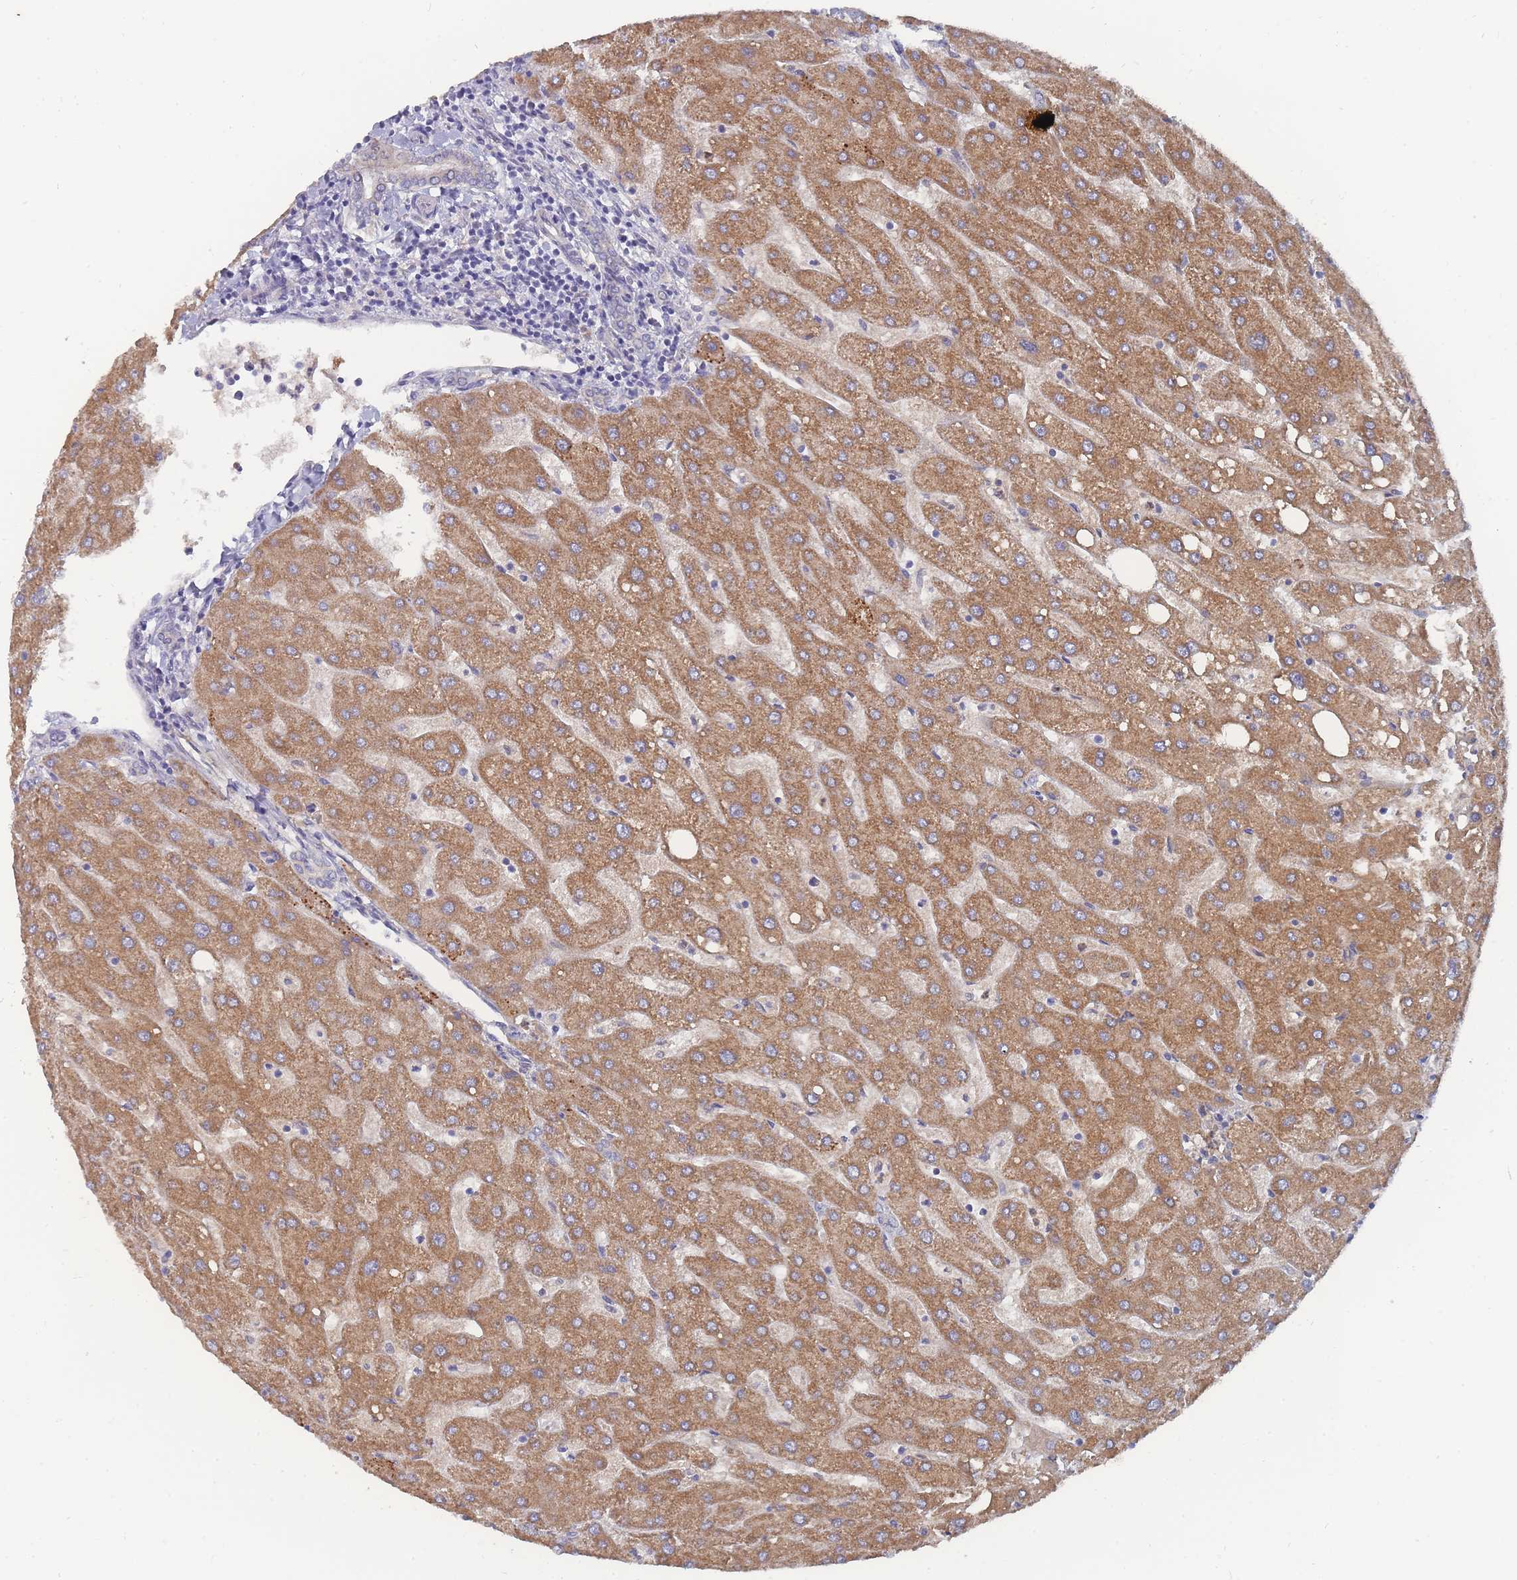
{"staining": {"intensity": "negative", "quantity": "none", "location": "none"}, "tissue": "liver", "cell_type": "Cholangiocytes", "image_type": "normal", "snomed": [{"axis": "morphology", "description": "Normal tissue, NOS"}, {"axis": "topography", "description": "Liver"}], "caption": "Cholangiocytes show no significant positivity in unremarkable liver. The staining was performed using DAB to visualize the protein expression in brown, while the nuclei were stained in blue with hematoxylin (Magnification: 20x).", "gene": "NUB1", "patient": {"sex": "male", "age": 67}}